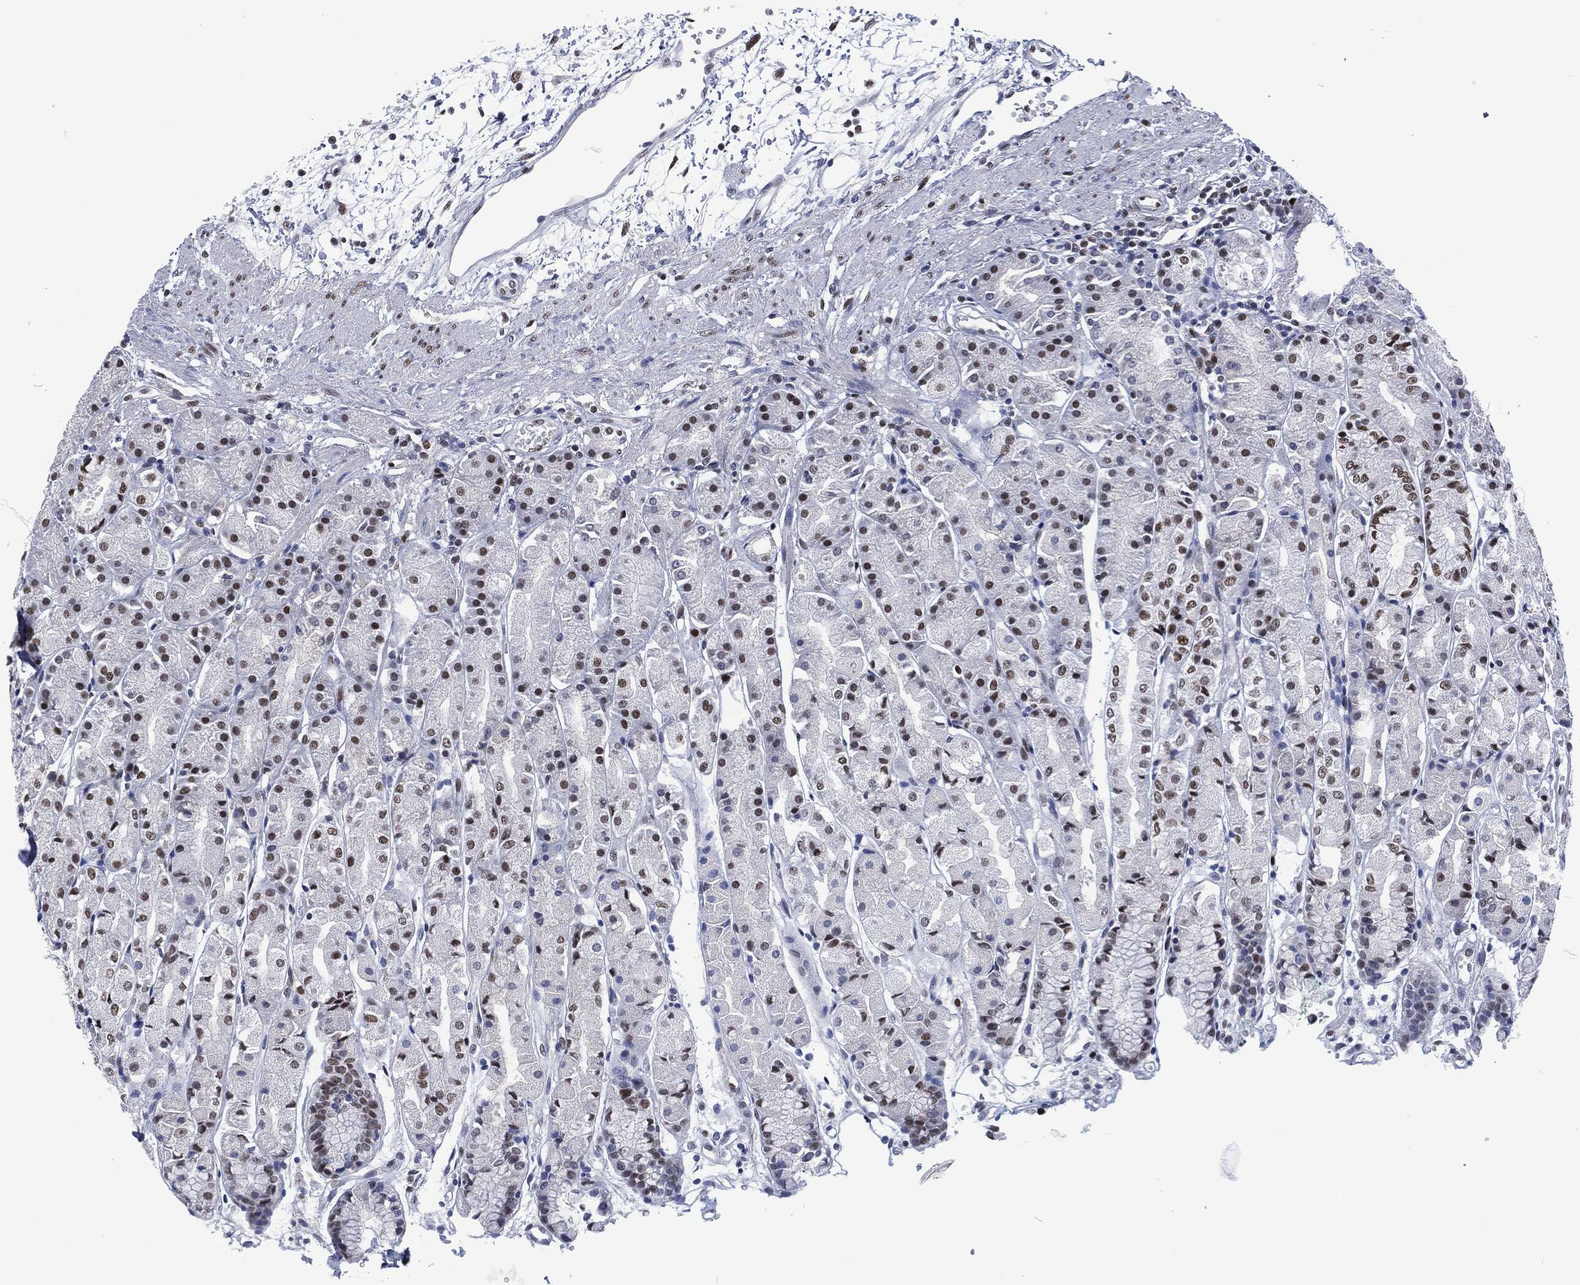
{"staining": {"intensity": "moderate", "quantity": "25%-75%", "location": "nuclear"}, "tissue": "stomach", "cell_type": "Glandular cells", "image_type": "normal", "snomed": [{"axis": "morphology", "description": "Normal tissue, NOS"}, {"axis": "morphology", "description": "Adenocarcinoma, NOS"}, {"axis": "topography", "description": "Stomach"}], "caption": "Immunohistochemistry micrograph of unremarkable stomach: stomach stained using immunohistochemistry exhibits medium levels of moderate protein expression localized specifically in the nuclear of glandular cells, appearing as a nuclear brown color.", "gene": "DCPS", "patient": {"sex": "female", "age": 81}}